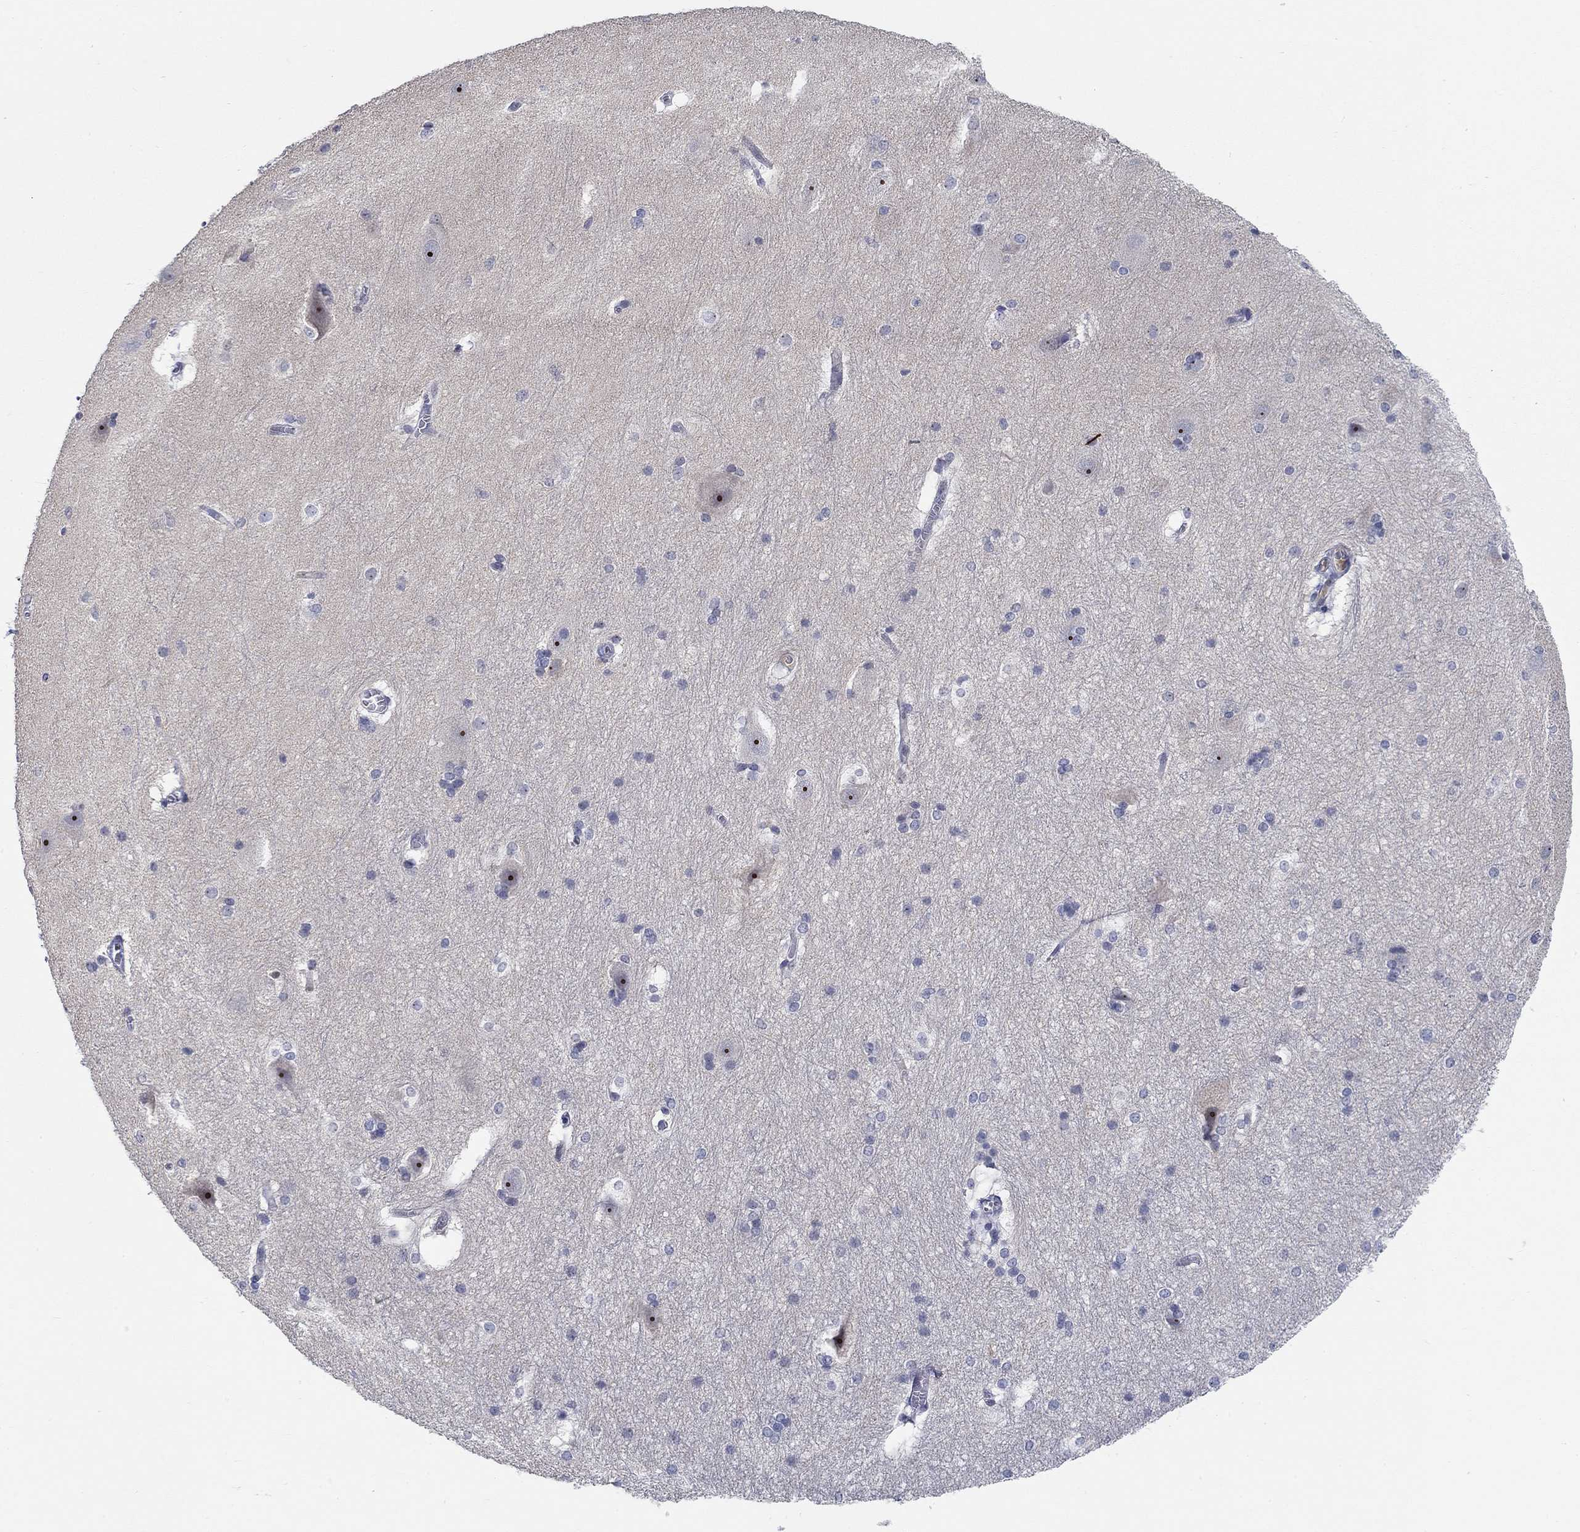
{"staining": {"intensity": "negative", "quantity": "none", "location": "none"}, "tissue": "hippocampus", "cell_type": "Glial cells", "image_type": "normal", "snomed": [{"axis": "morphology", "description": "Normal tissue, NOS"}, {"axis": "topography", "description": "Cerebral cortex"}, {"axis": "topography", "description": "Hippocampus"}], "caption": "DAB (3,3'-diaminobenzidine) immunohistochemical staining of unremarkable human hippocampus shows no significant positivity in glial cells.", "gene": "SMIM18", "patient": {"sex": "female", "age": 19}}